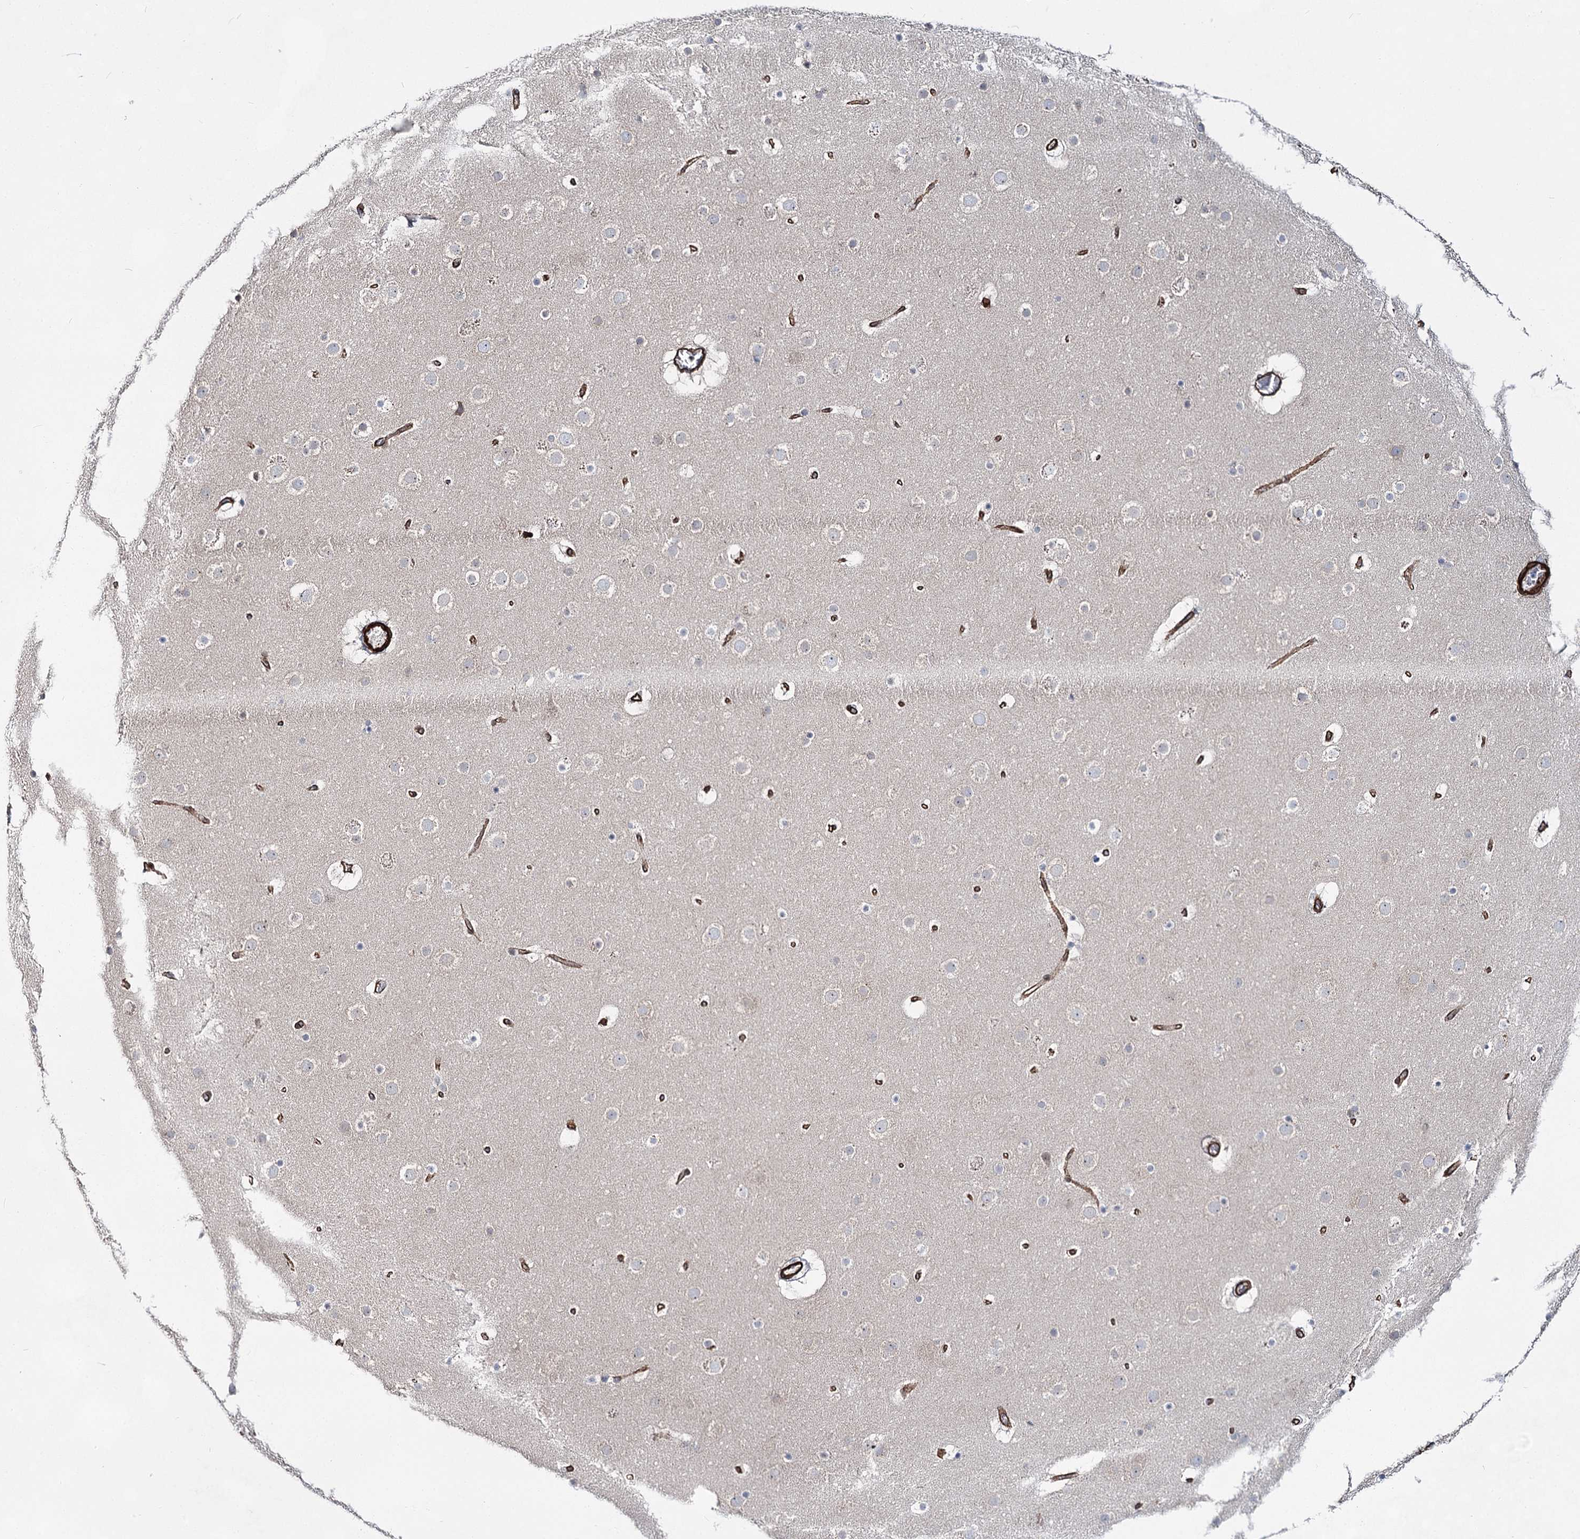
{"staining": {"intensity": "strong", "quantity": ">75%", "location": "cytoplasmic/membranous"}, "tissue": "cerebral cortex", "cell_type": "Endothelial cells", "image_type": "normal", "snomed": [{"axis": "morphology", "description": "Normal tissue, NOS"}, {"axis": "topography", "description": "Cerebral cortex"}], "caption": "A brown stain labels strong cytoplasmic/membranous positivity of a protein in endothelial cells of benign cerebral cortex. (DAB (3,3'-diaminobenzidine) = brown stain, brightfield microscopy at high magnification).", "gene": "CWF19L1", "patient": {"sex": "male", "age": 57}}